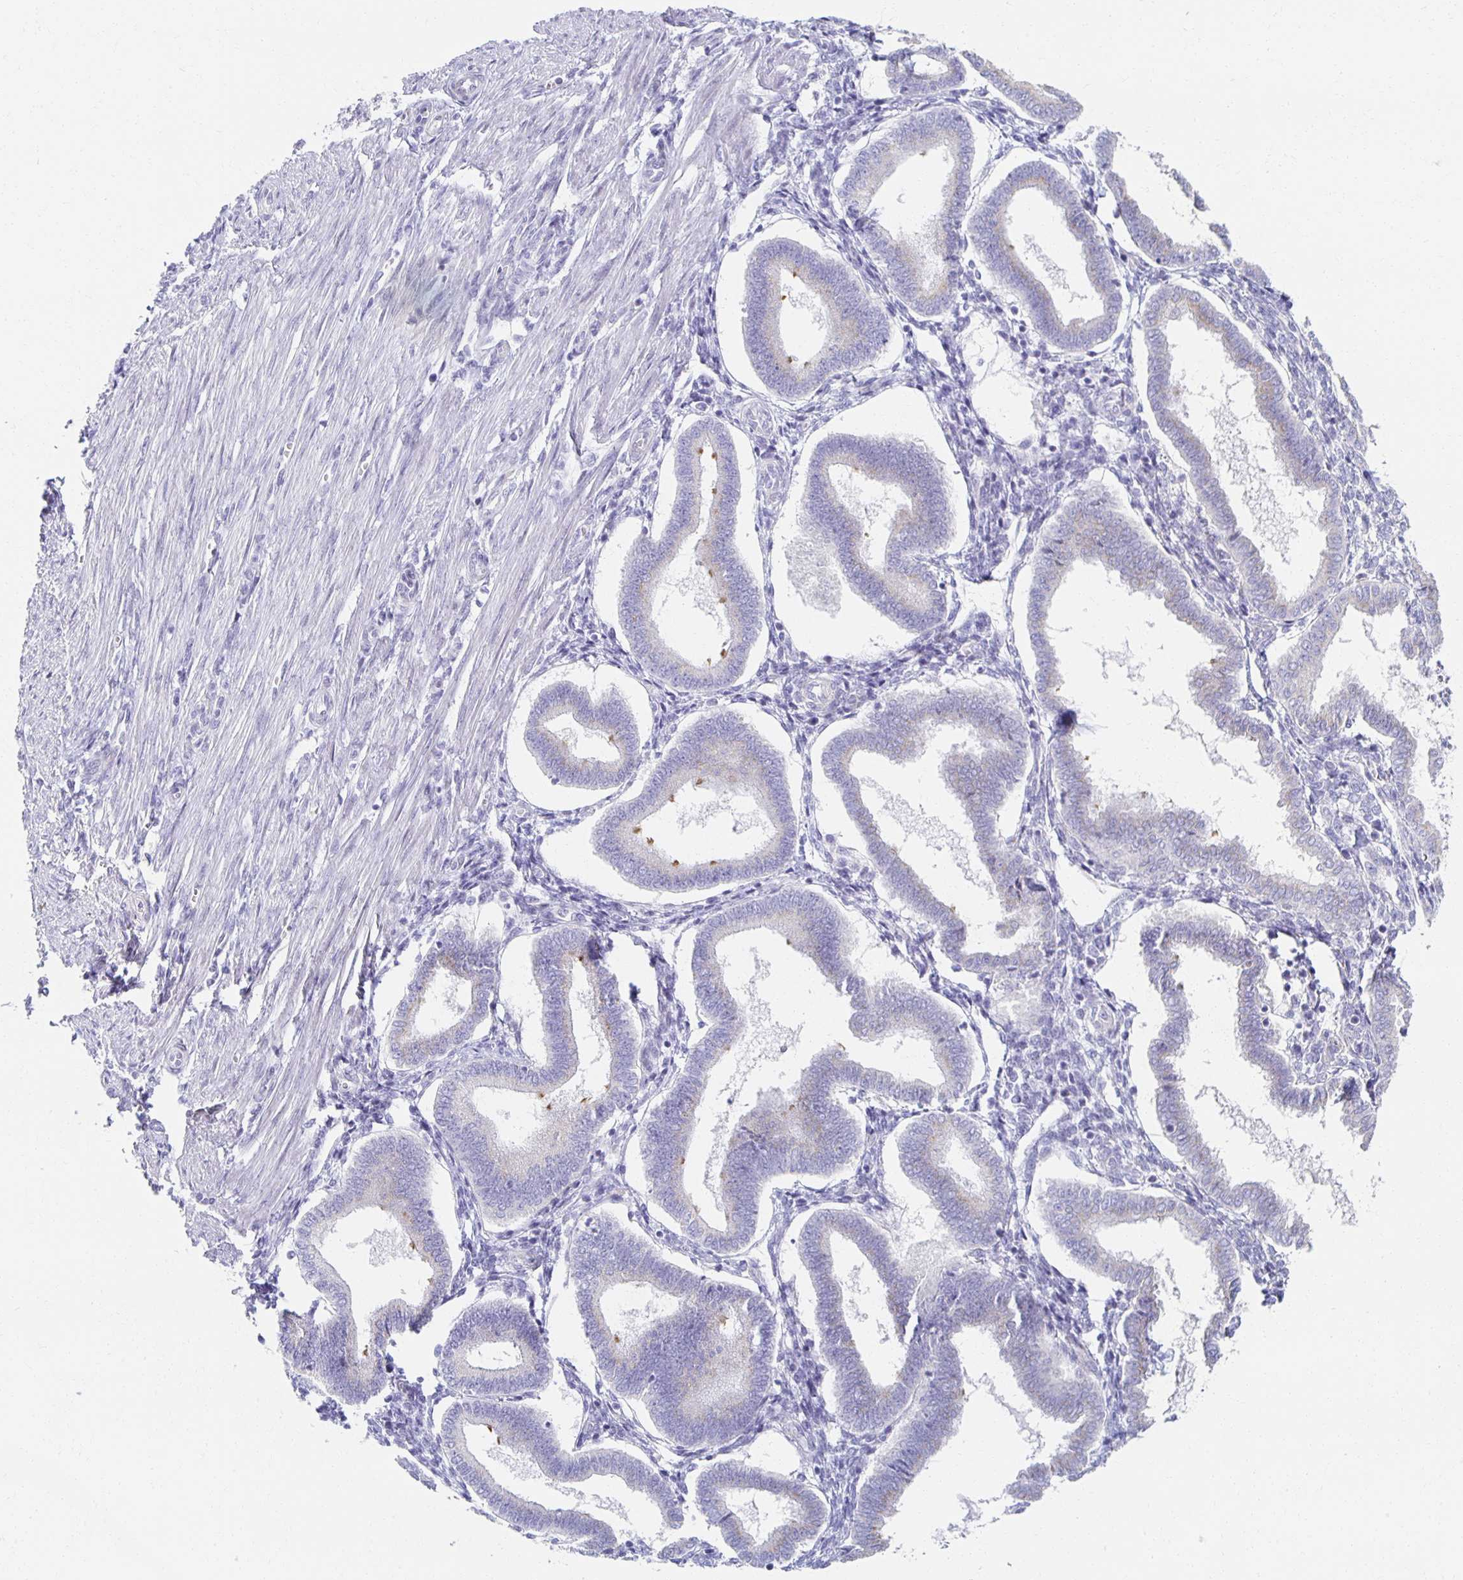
{"staining": {"intensity": "negative", "quantity": "none", "location": "none"}, "tissue": "endometrium", "cell_type": "Cells in endometrial stroma", "image_type": "normal", "snomed": [{"axis": "morphology", "description": "Normal tissue, NOS"}, {"axis": "topography", "description": "Endometrium"}], "caption": "IHC image of unremarkable endometrium: human endometrium stained with DAB demonstrates no significant protein positivity in cells in endometrial stroma.", "gene": "TEX44", "patient": {"sex": "female", "age": 24}}